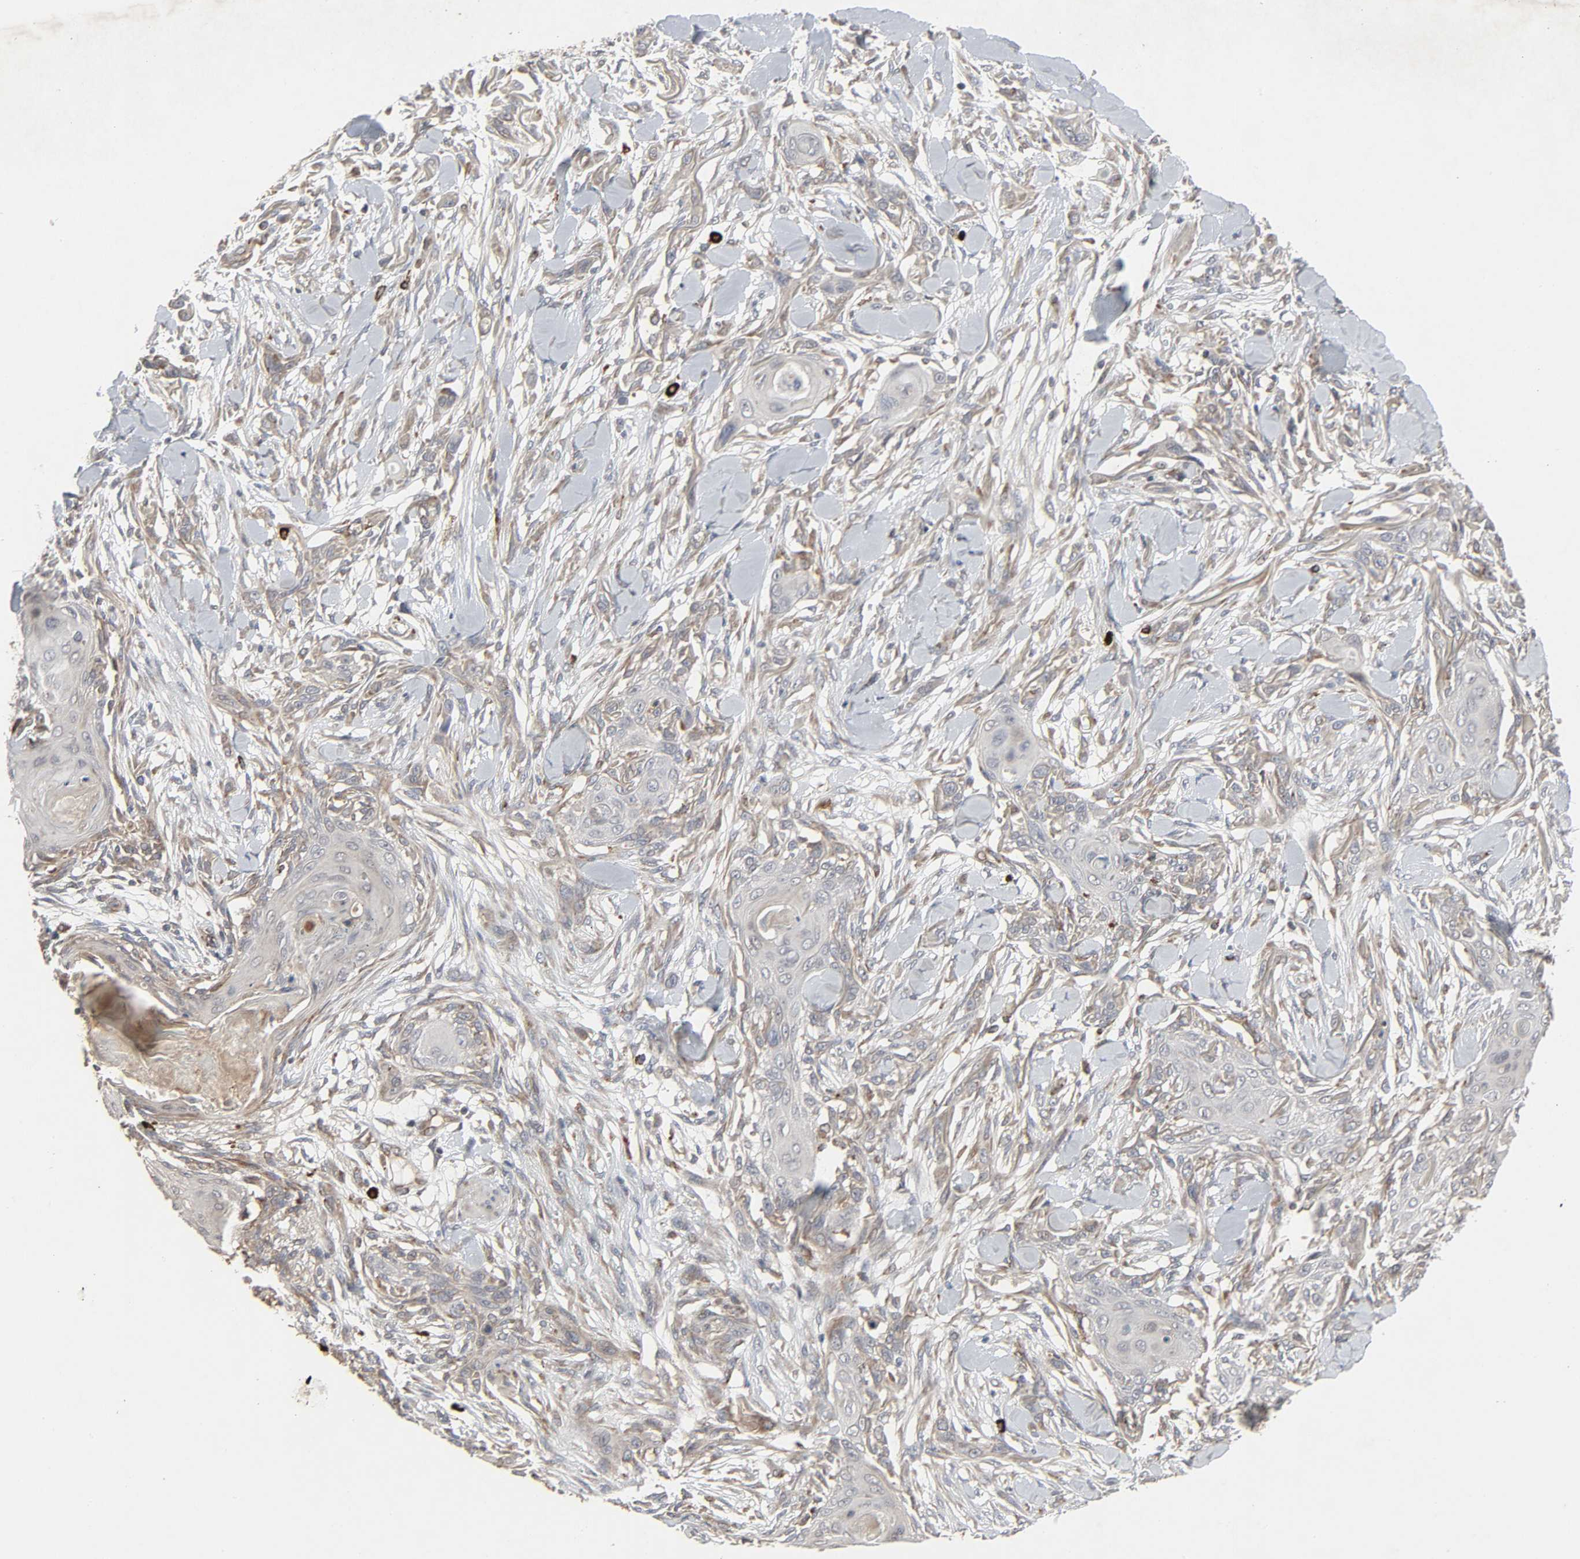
{"staining": {"intensity": "weak", "quantity": ">75%", "location": "cytoplasmic/membranous"}, "tissue": "skin cancer", "cell_type": "Tumor cells", "image_type": "cancer", "snomed": [{"axis": "morphology", "description": "Squamous cell carcinoma, NOS"}, {"axis": "topography", "description": "Skin"}], "caption": "This is an image of IHC staining of skin cancer, which shows weak positivity in the cytoplasmic/membranous of tumor cells.", "gene": "ADCY4", "patient": {"sex": "female", "age": 59}}